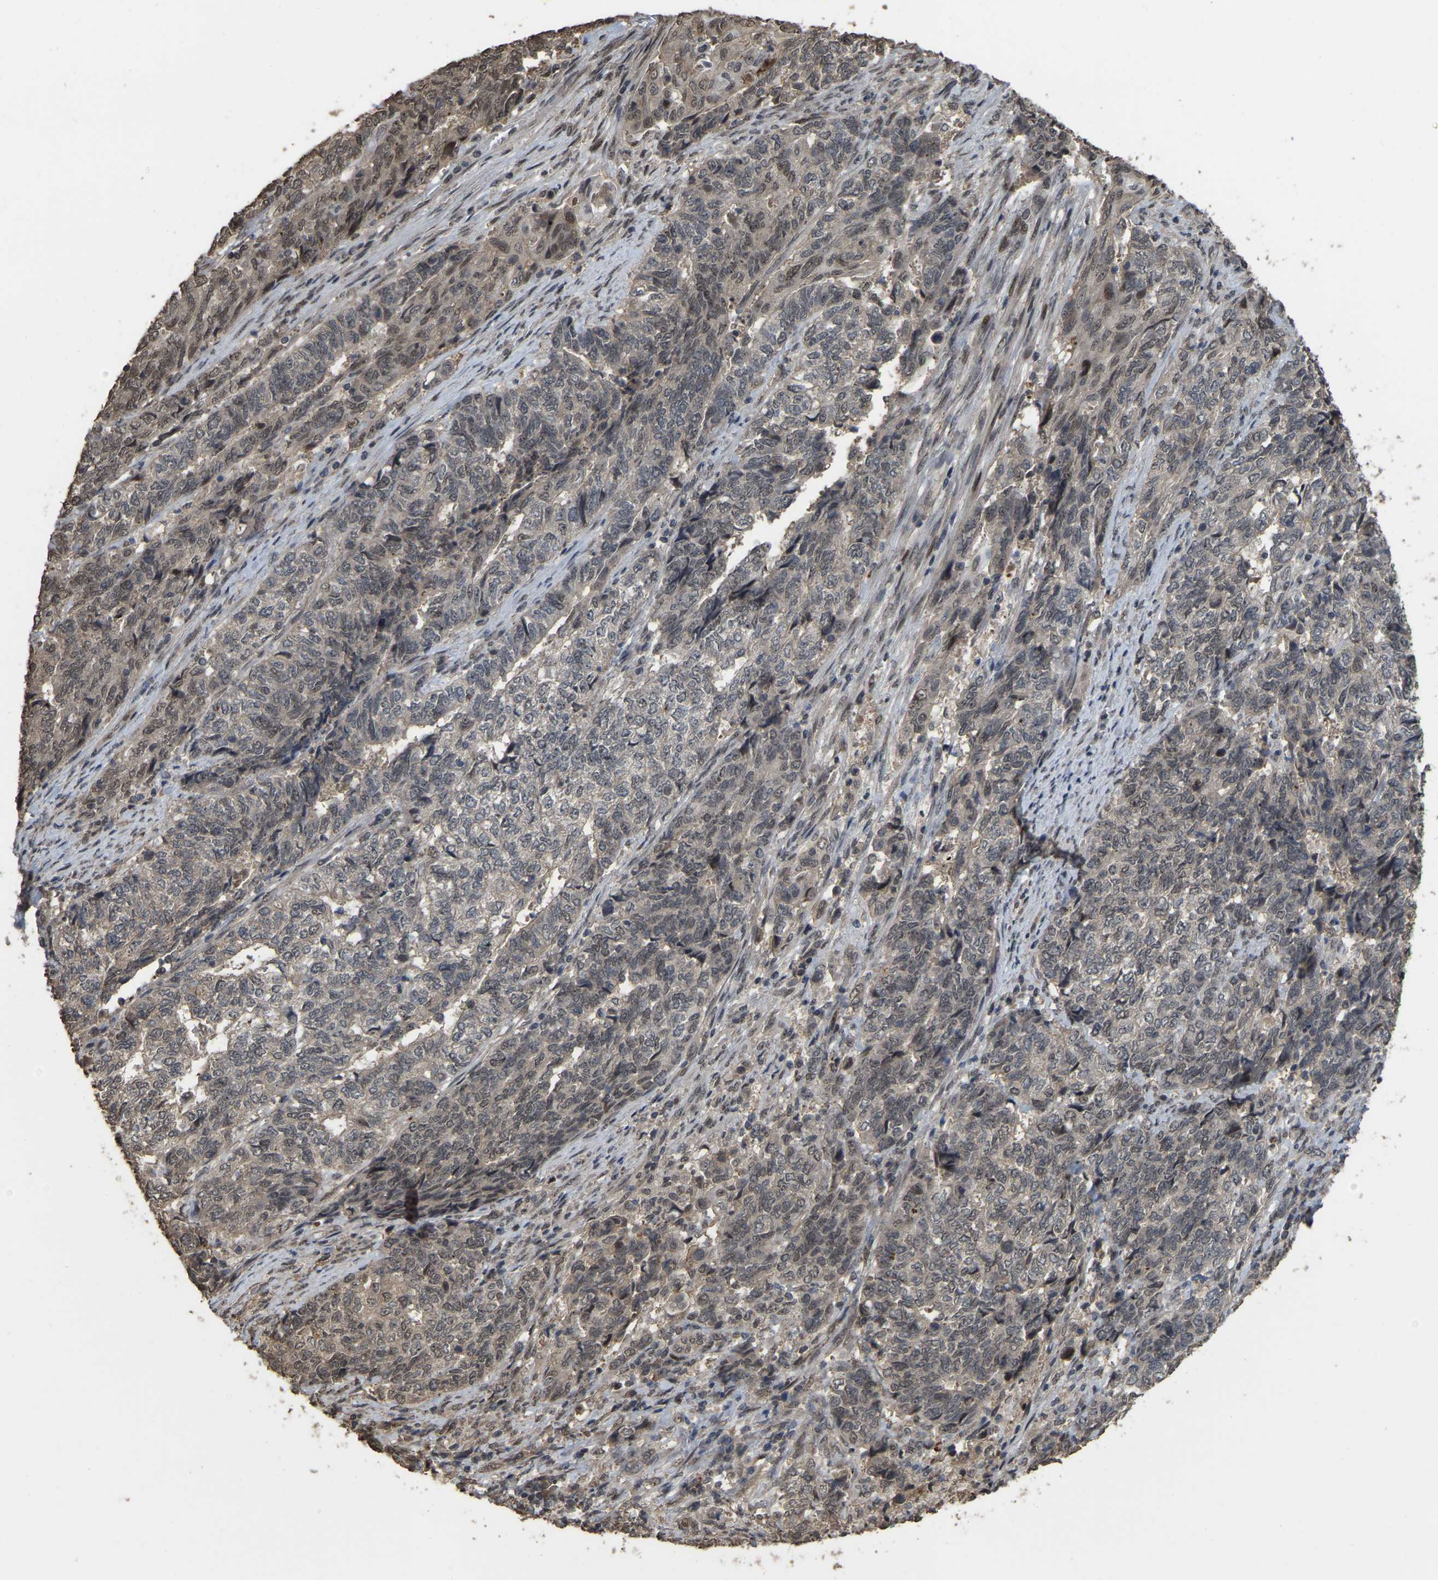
{"staining": {"intensity": "weak", "quantity": "<25%", "location": "nuclear"}, "tissue": "endometrial cancer", "cell_type": "Tumor cells", "image_type": "cancer", "snomed": [{"axis": "morphology", "description": "Adenocarcinoma, NOS"}, {"axis": "topography", "description": "Endometrium"}], "caption": "High magnification brightfield microscopy of adenocarcinoma (endometrial) stained with DAB (3,3'-diaminobenzidine) (brown) and counterstained with hematoxylin (blue): tumor cells show no significant positivity. The staining was performed using DAB (3,3'-diaminobenzidine) to visualize the protein expression in brown, while the nuclei were stained in blue with hematoxylin (Magnification: 20x).", "gene": "ARHGAP23", "patient": {"sex": "female", "age": 80}}